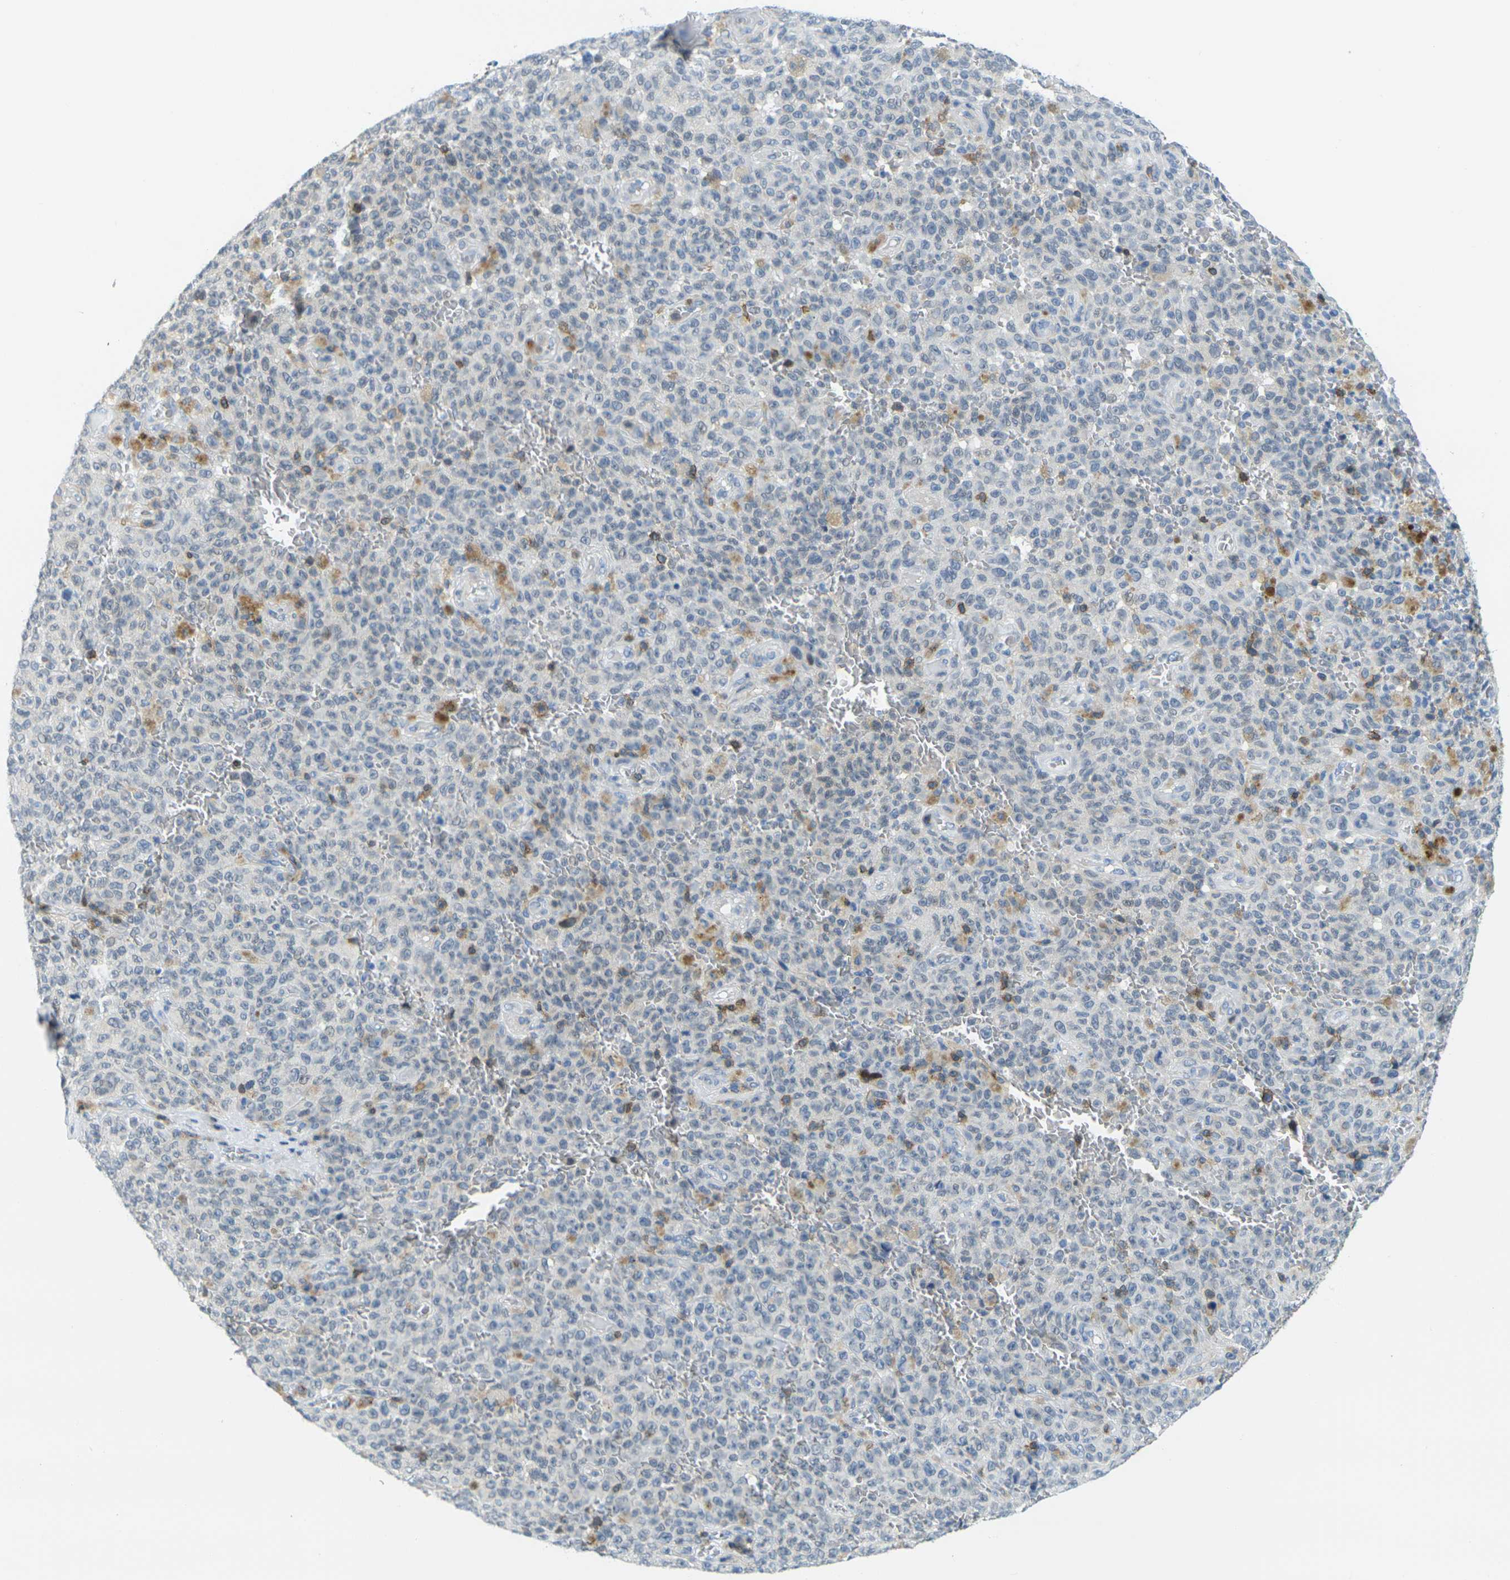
{"staining": {"intensity": "negative", "quantity": "none", "location": "none"}, "tissue": "melanoma", "cell_type": "Tumor cells", "image_type": "cancer", "snomed": [{"axis": "morphology", "description": "Malignant melanoma, NOS"}, {"axis": "topography", "description": "Skin"}], "caption": "An immunohistochemistry (IHC) image of malignant melanoma is shown. There is no staining in tumor cells of malignant melanoma. The staining was performed using DAB to visualize the protein expression in brown, while the nuclei were stained in blue with hematoxylin (Magnification: 20x).", "gene": "CD3D", "patient": {"sex": "female", "age": 82}}